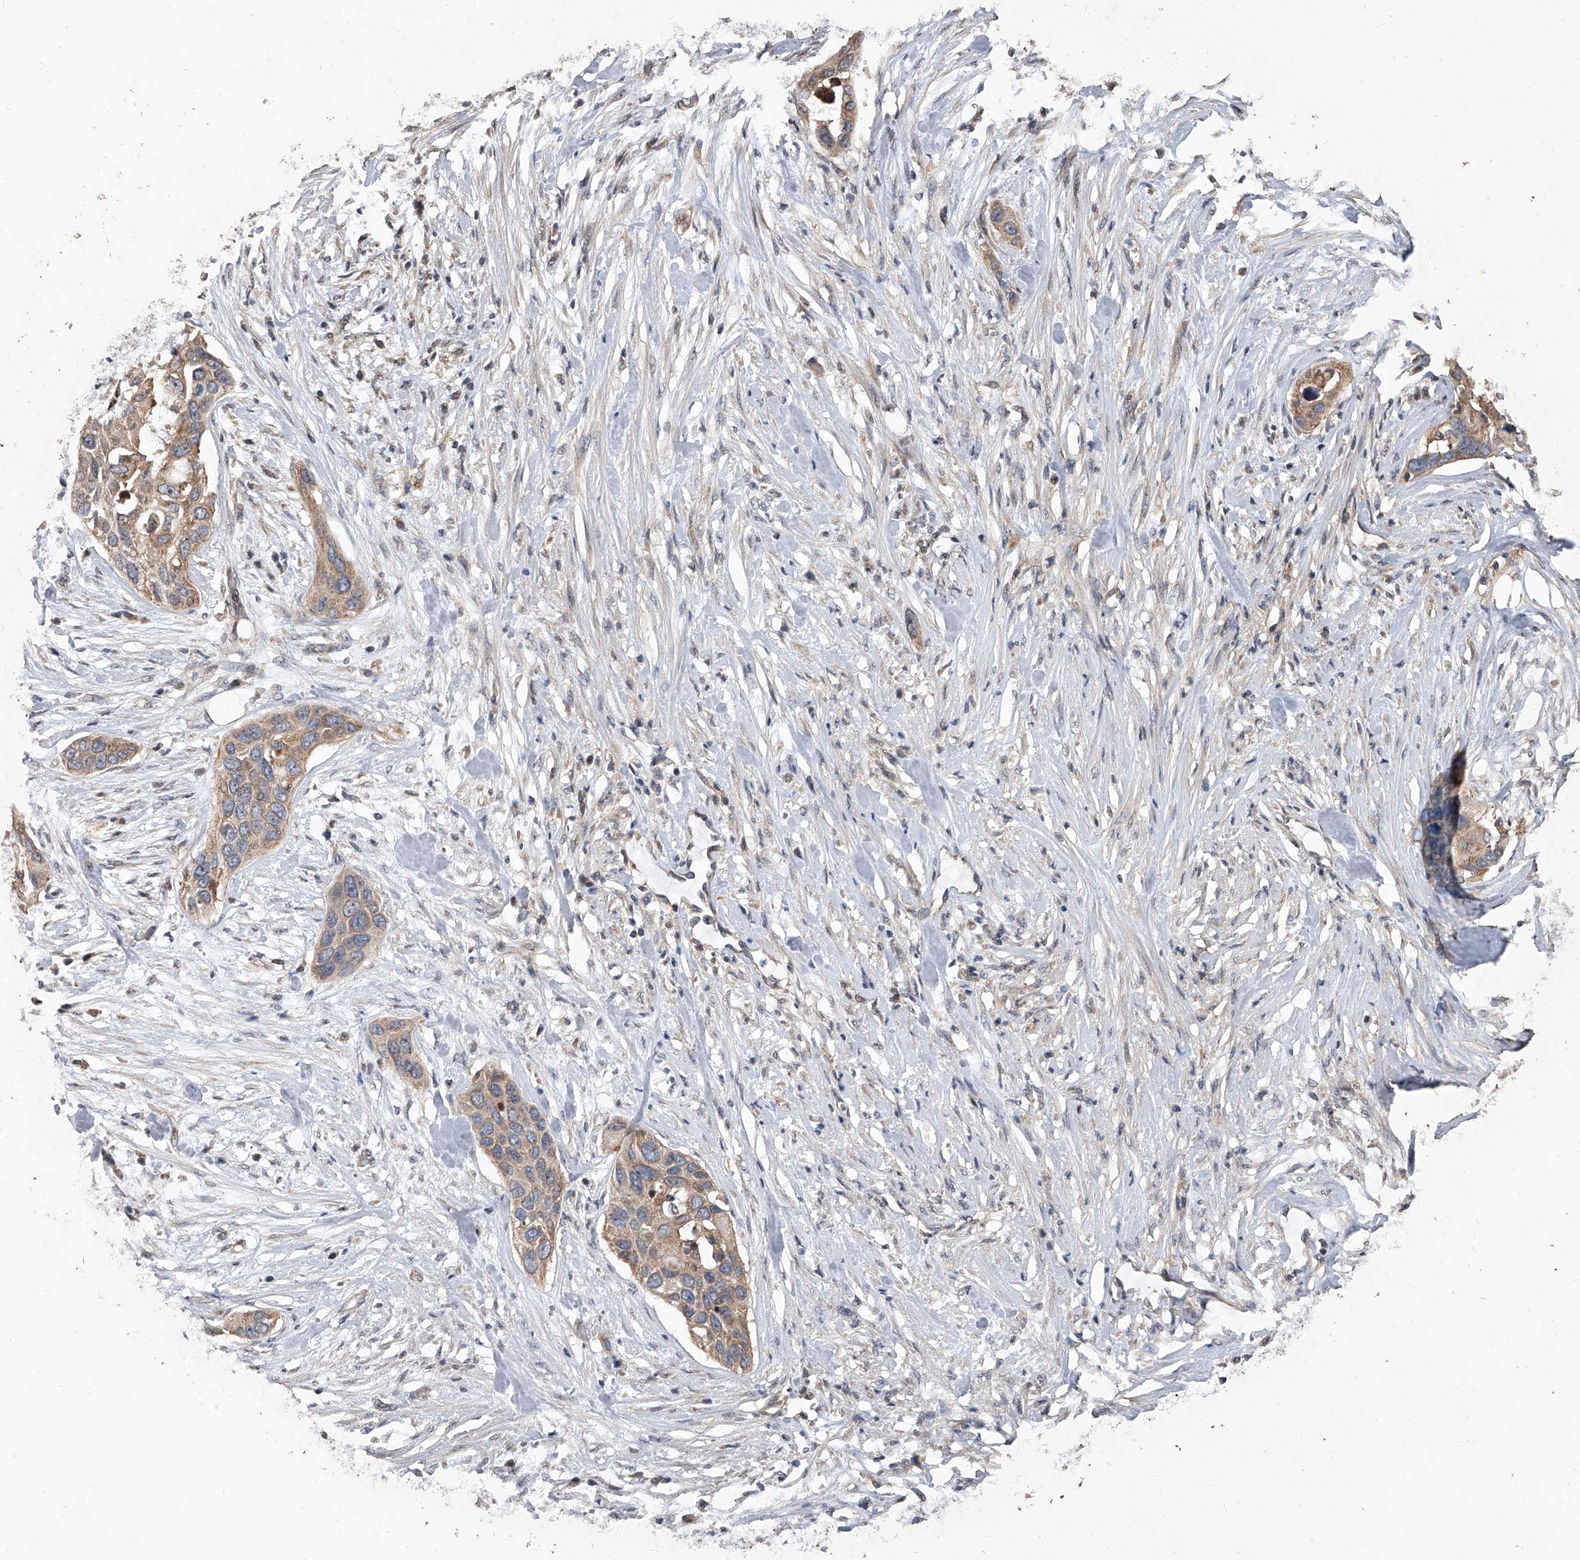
{"staining": {"intensity": "moderate", "quantity": ">75%", "location": "cytoplasmic/membranous"}, "tissue": "pancreatic cancer", "cell_type": "Tumor cells", "image_type": "cancer", "snomed": [{"axis": "morphology", "description": "Adenocarcinoma, NOS"}, {"axis": "topography", "description": "Pancreas"}], "caption": "Protein staining demonstrates moderate cytoplasmic/membranous positivity in about >75% of tumor cells in pancreatic cancer.", "gene": "LTV1", "patient": {"sex": "female", "age": 60}}